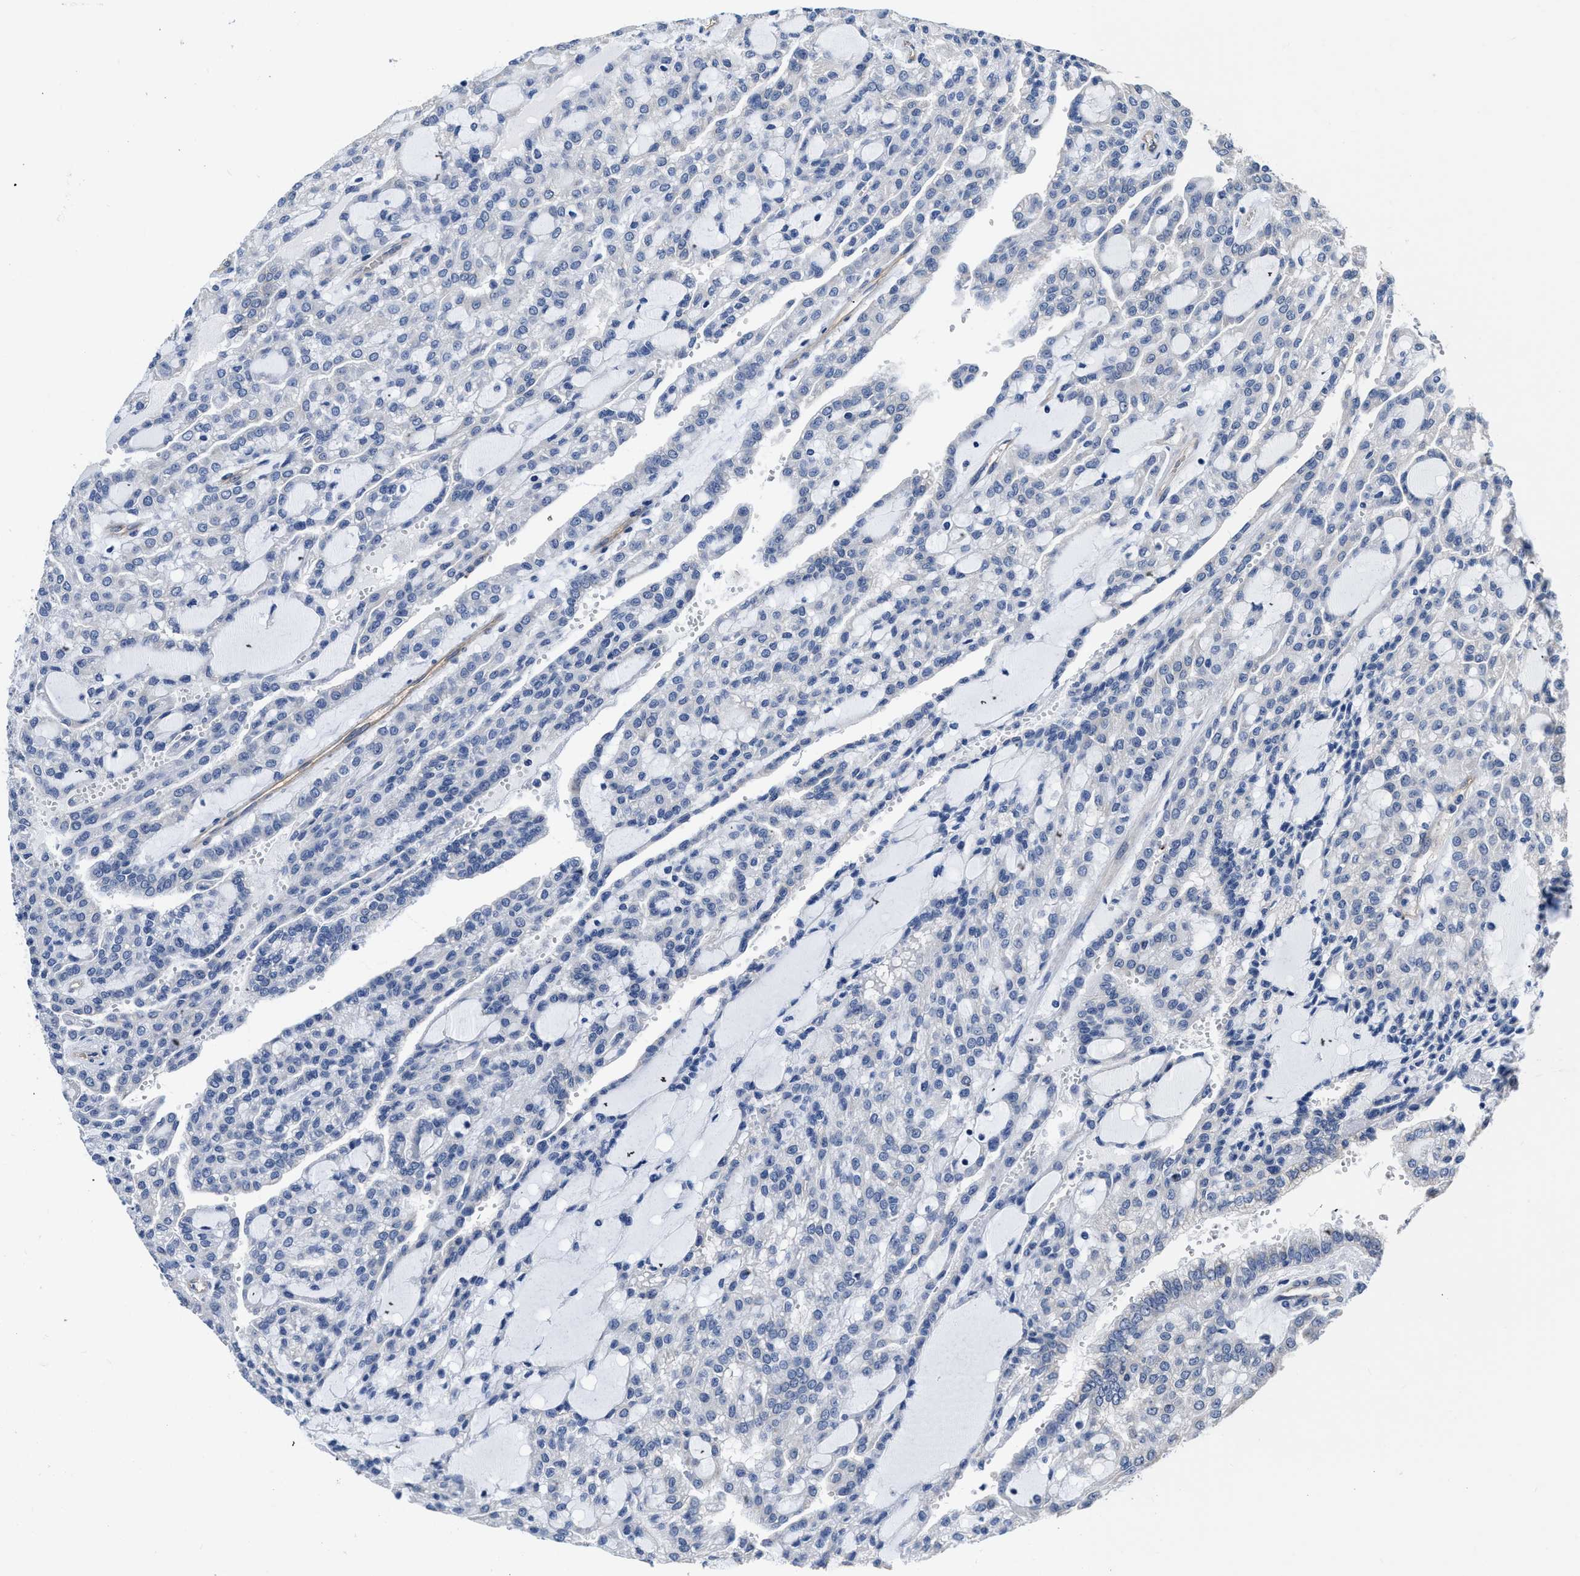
{"staining": {"intensity": "negative", "quantity": "none", "location": "none"}, "tissue": "renal cancer", "cell_type": "Tumor cells", "image_type": "cancer", "snomed": [{"axis": "morphology", "description": "Adenocarcinoma, NOS"}, {"axis": "topography", "description": "Kidney"}], "caption": "DAB immunohistochemical staining of human renal adenocarcinoma demonstrates no significant positivity in tumor cells. The staining is performed using DAB brown chromogen with nuclei counter-stained in using hematoxylin.", "gene": "C22orf42", "patient": {"sex": "male", "age": 63}}